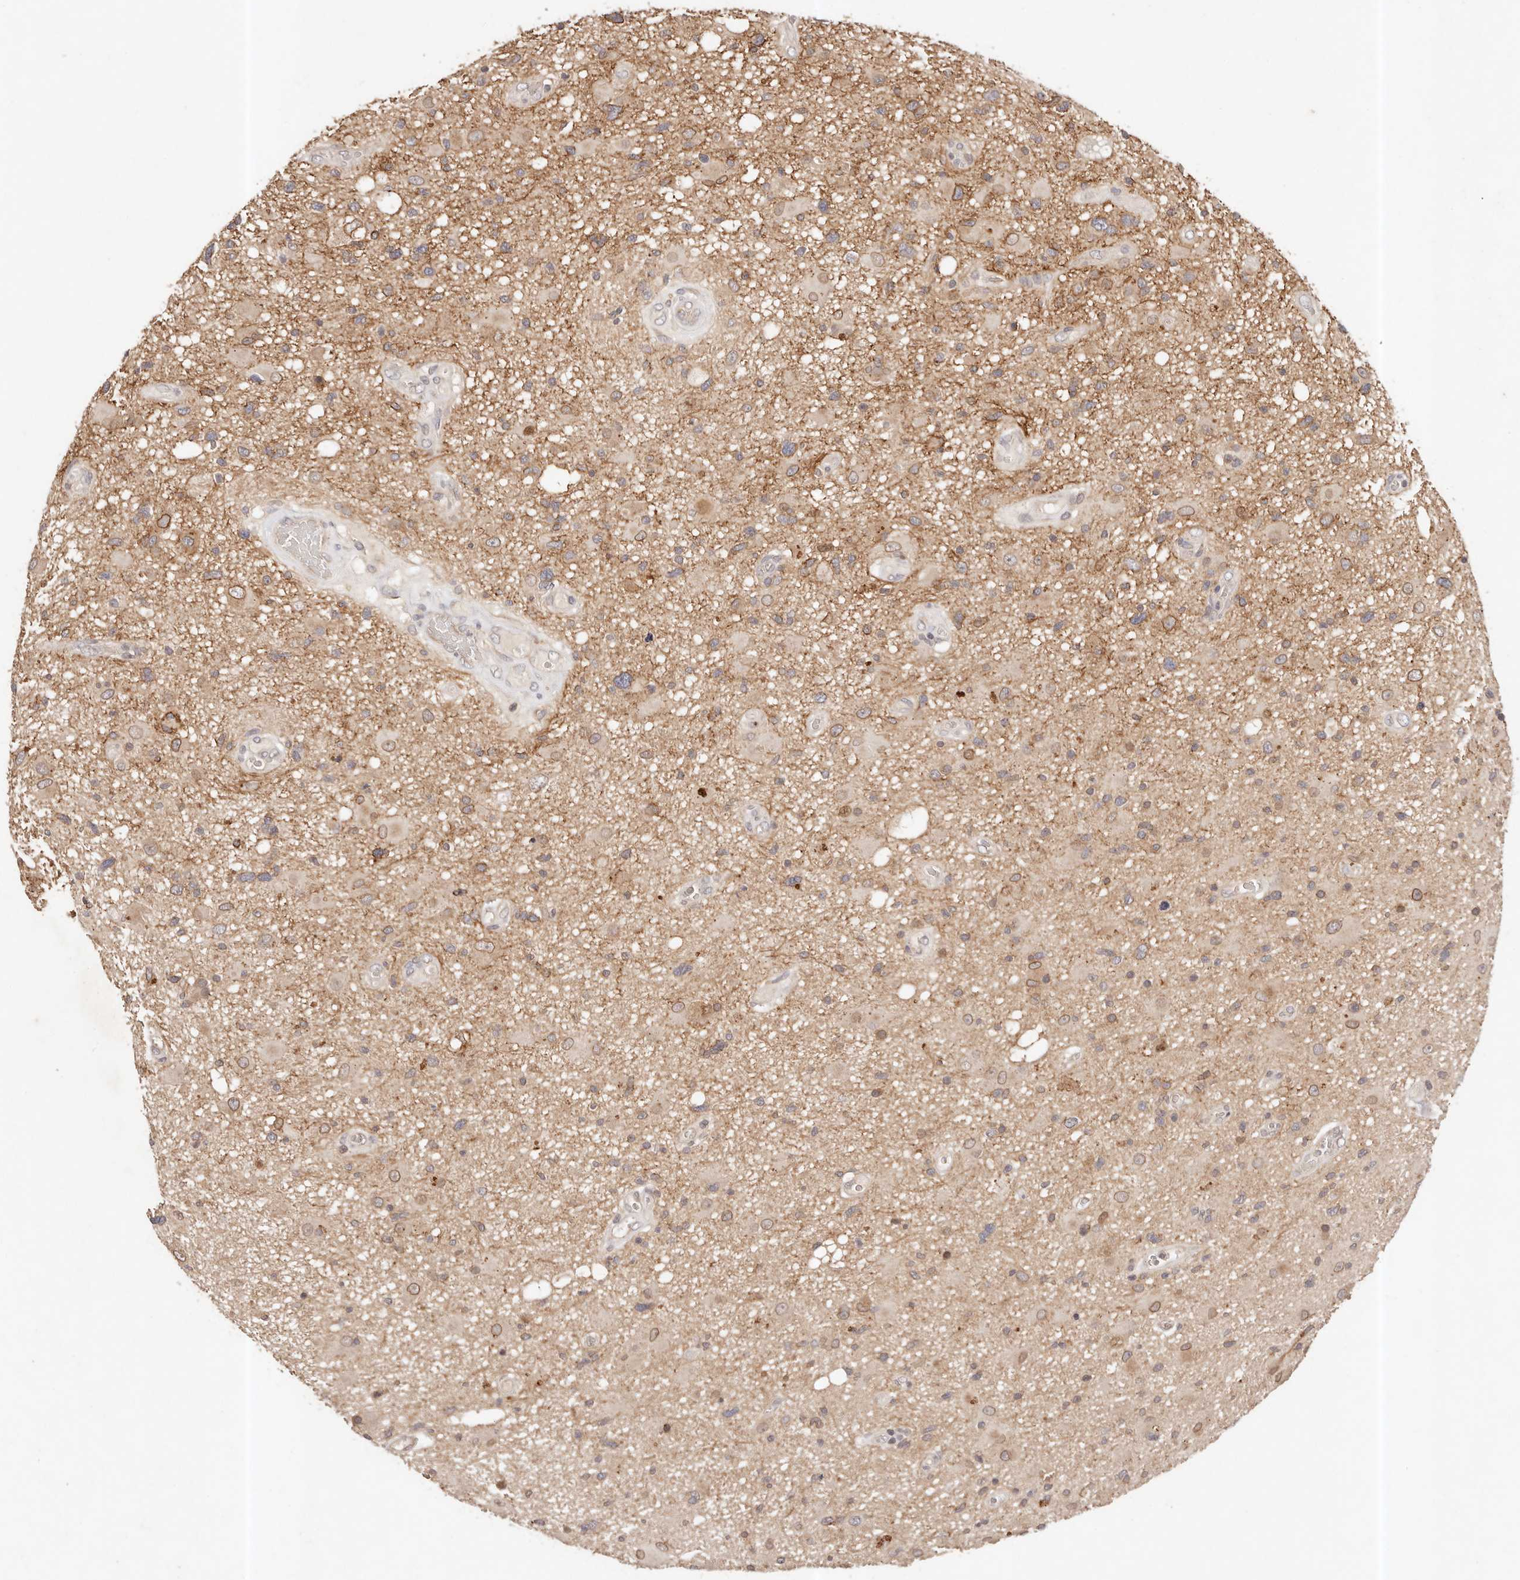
{"staining": {"intensity": "moderate", "quantity": "25%-75%", "location": "cytoplasmic/membranous"}, "tissue": "glioma", "cell_type": "Tumor cells", "image_type": "cancer", "snomed": [{"axis": "morphology", "description": "Glioma, malignant, High grade"}, {"axis": "topography", "description": "Brain"}], "caption": "The histopathology image displays immunohistochemical staining of glioma. There is moderate cytoplasmic/membranous expression is identified in approximately 25%-75% of tumor cells.", "gene": "CXADR", "patient": {"sex": "male", "age": 33}}